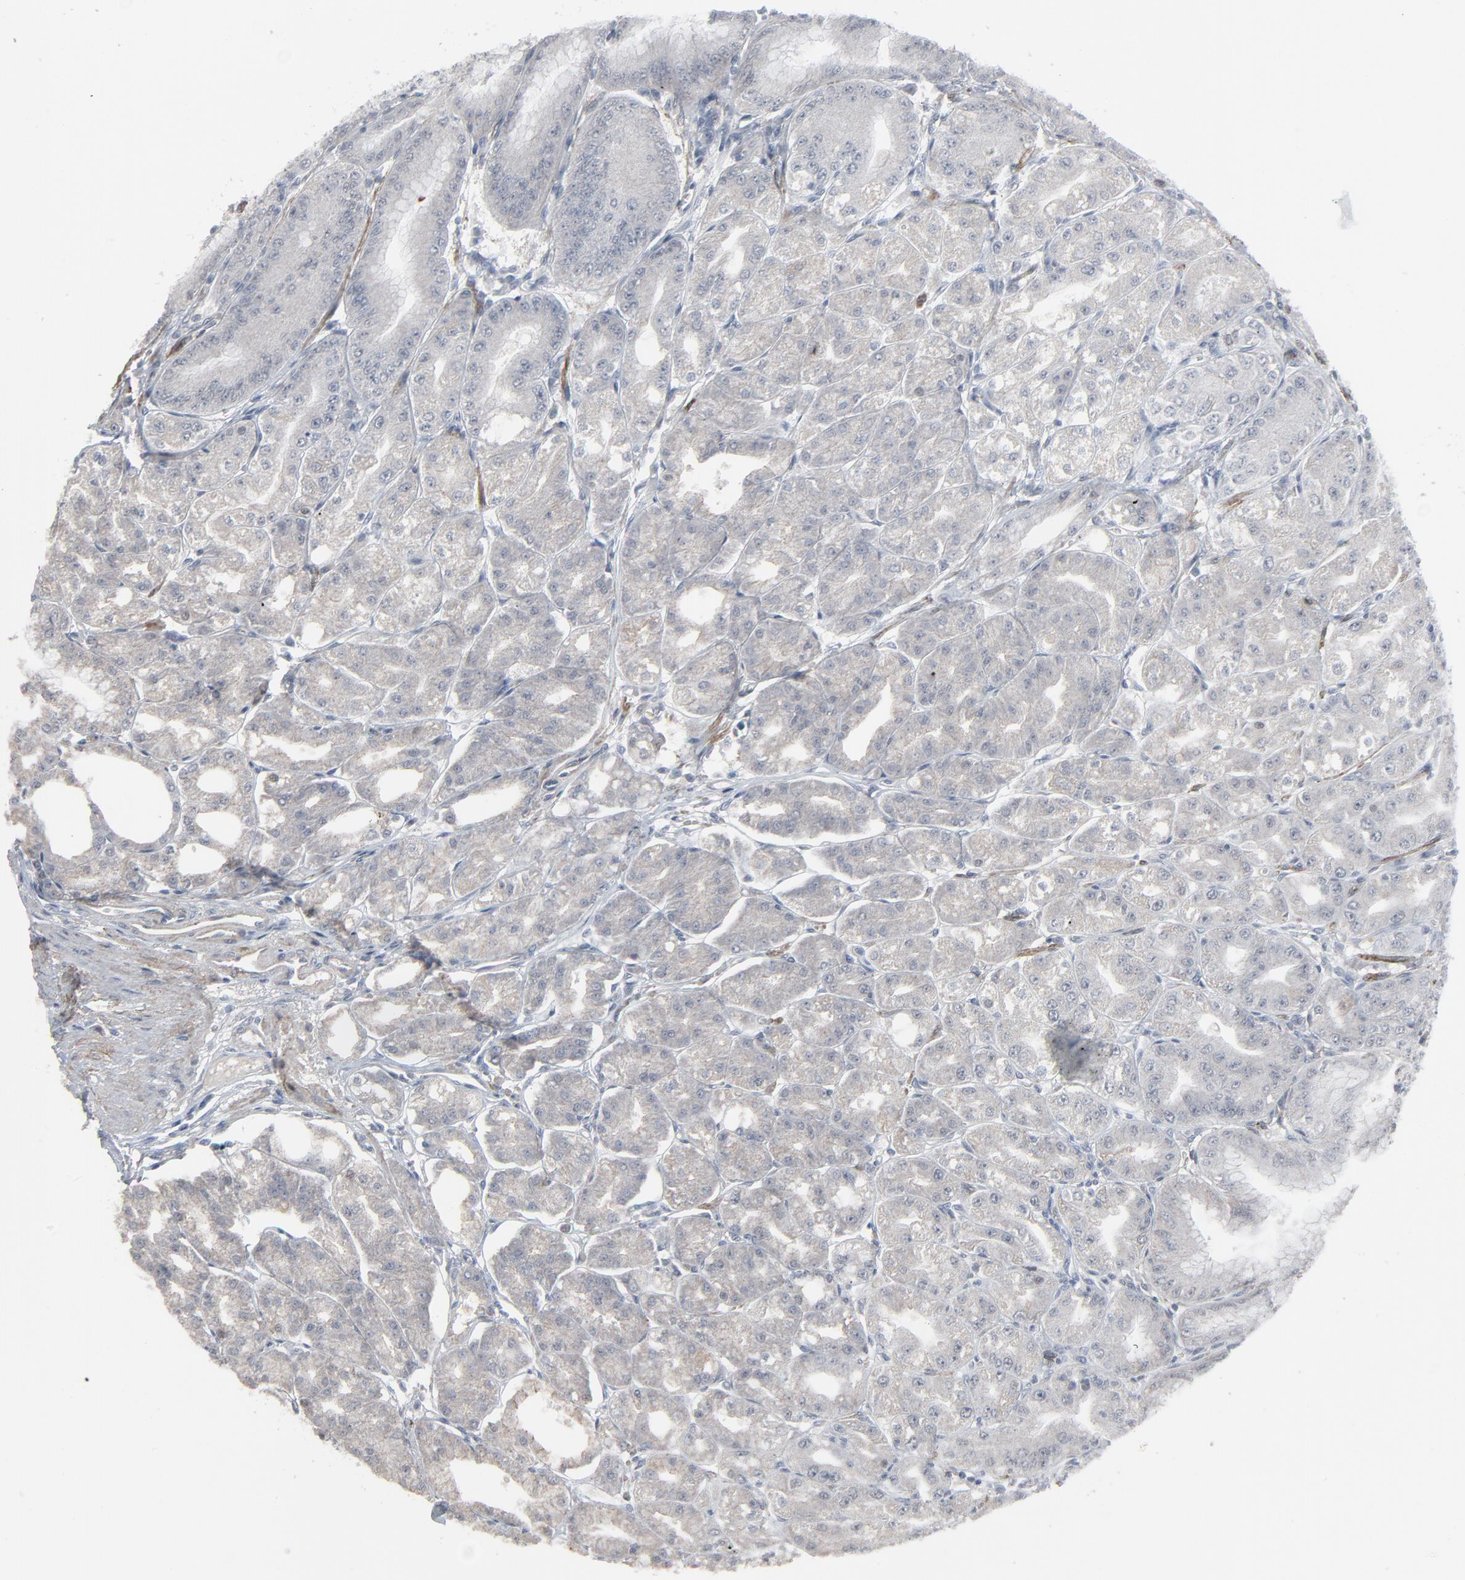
{"staining": {"intensity": "negative", "quantity": "none", "location": "none"}, "tissue": "stomach", "cell_type": "Glandular cells", "image_type": "normal", "snomed": [{"axis": "morphology", "description": "Normal tissue, NOS"}, {"axis": "topography", "description": "Stomach, lower"}], "caption": "Immunohistochemical staining of unremarkable human stomach shows no significant staining in glandular cells. (Stains: DAB immunohistochemistry (IHC) with hematoxylin counter stain, Microscopy: brightfield microscopy at high magnification).", "gene": "NEUROD1", "patient": {"sex": "male", "age": 71}}